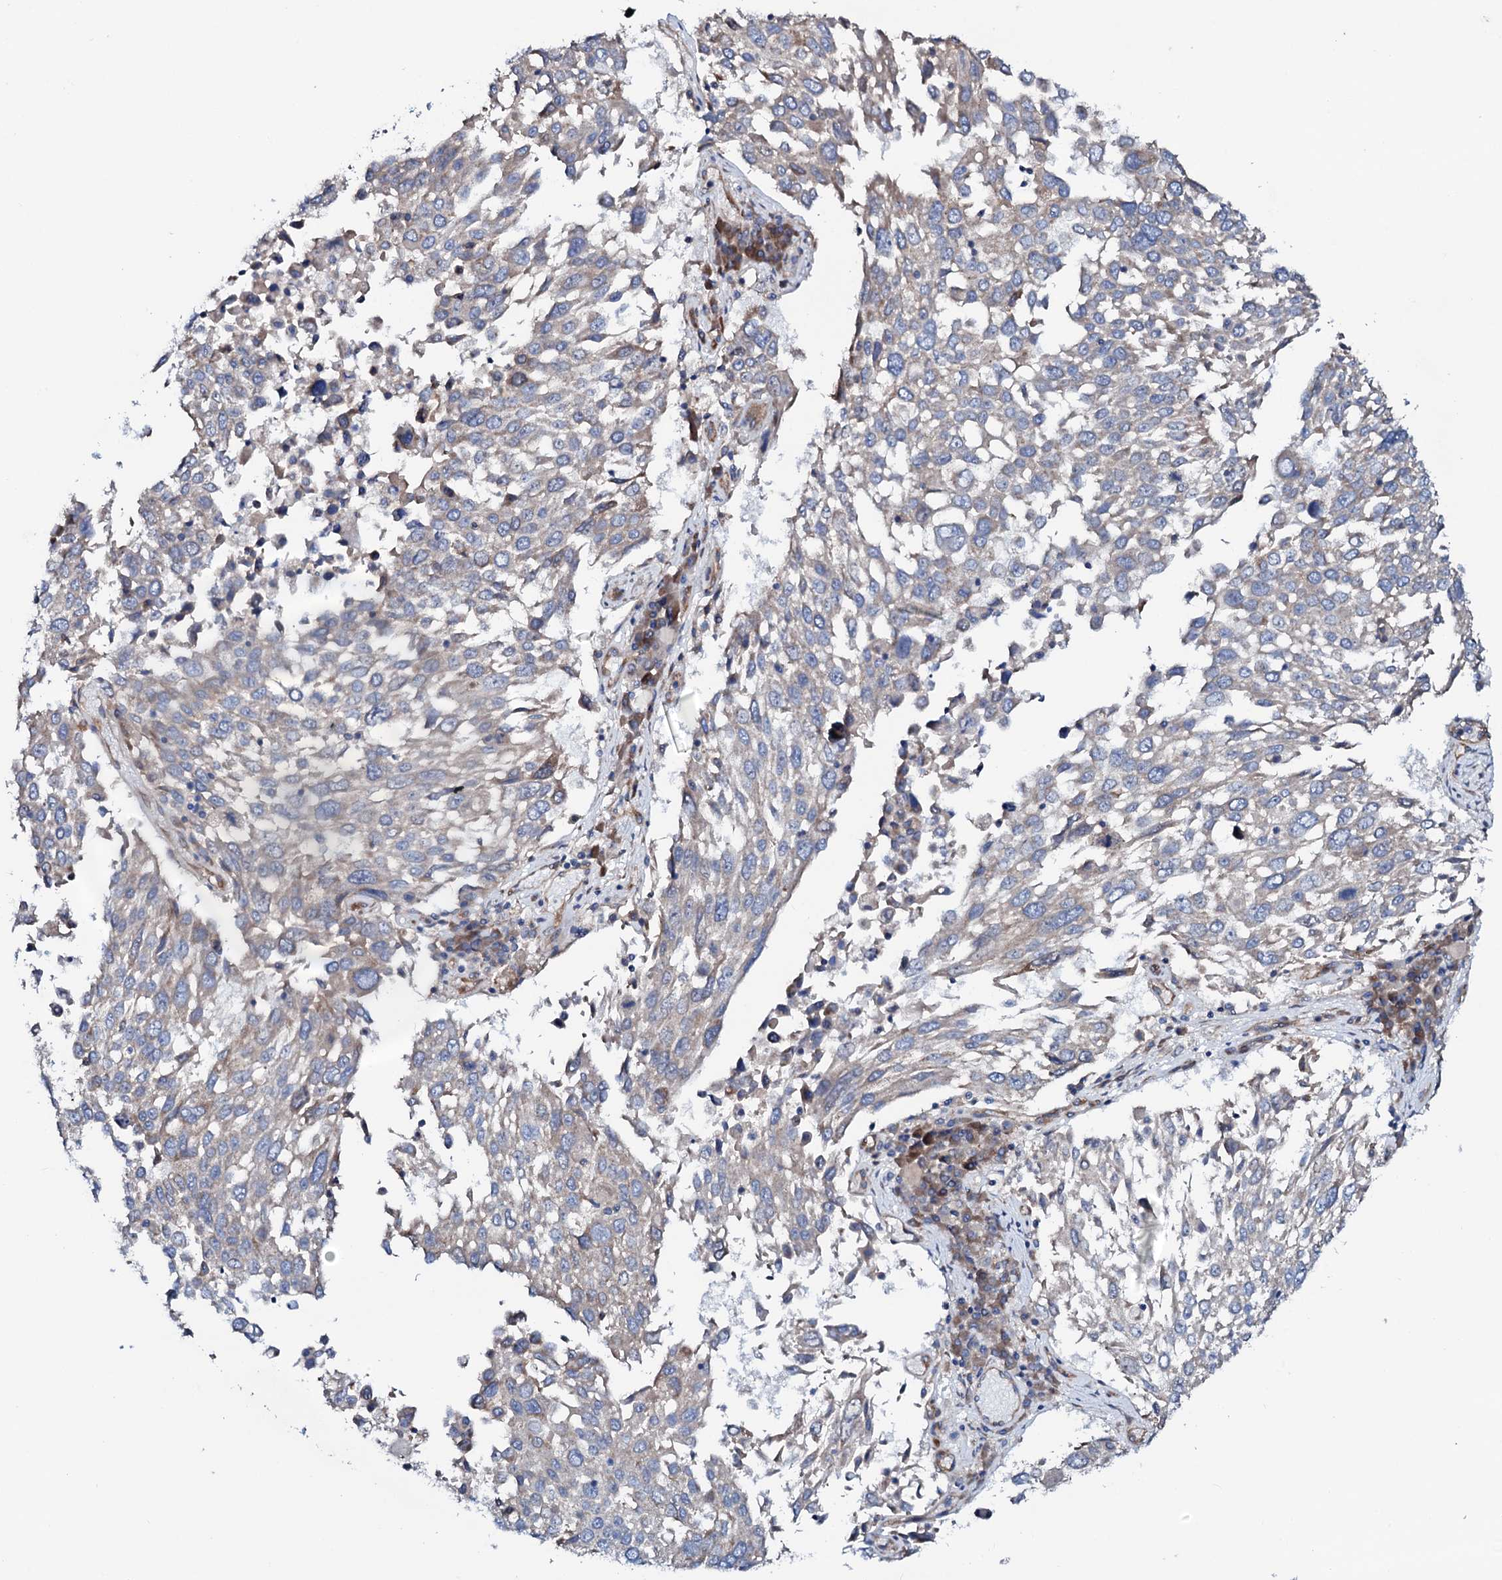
{"staining": {"intensity": "weak", "quantity": "<25%", "location": "cytoplasmic/membranous"}, "tissue": "lung cancer", "cell_type": "Tumor cells", "image_type": "cancer", "snomed": [{"axis": "morphology", "description": "Squamous cell carcinoma, NOS"}, {"axis": "topography", "description": "Lung"}], "caption": "This is an immunohistochemistry image of human lung squamous cell carcinoma. There is no staining in tumor cells.", "gene": "STARD13", "patient": {"sex": "male", "age": 65}}